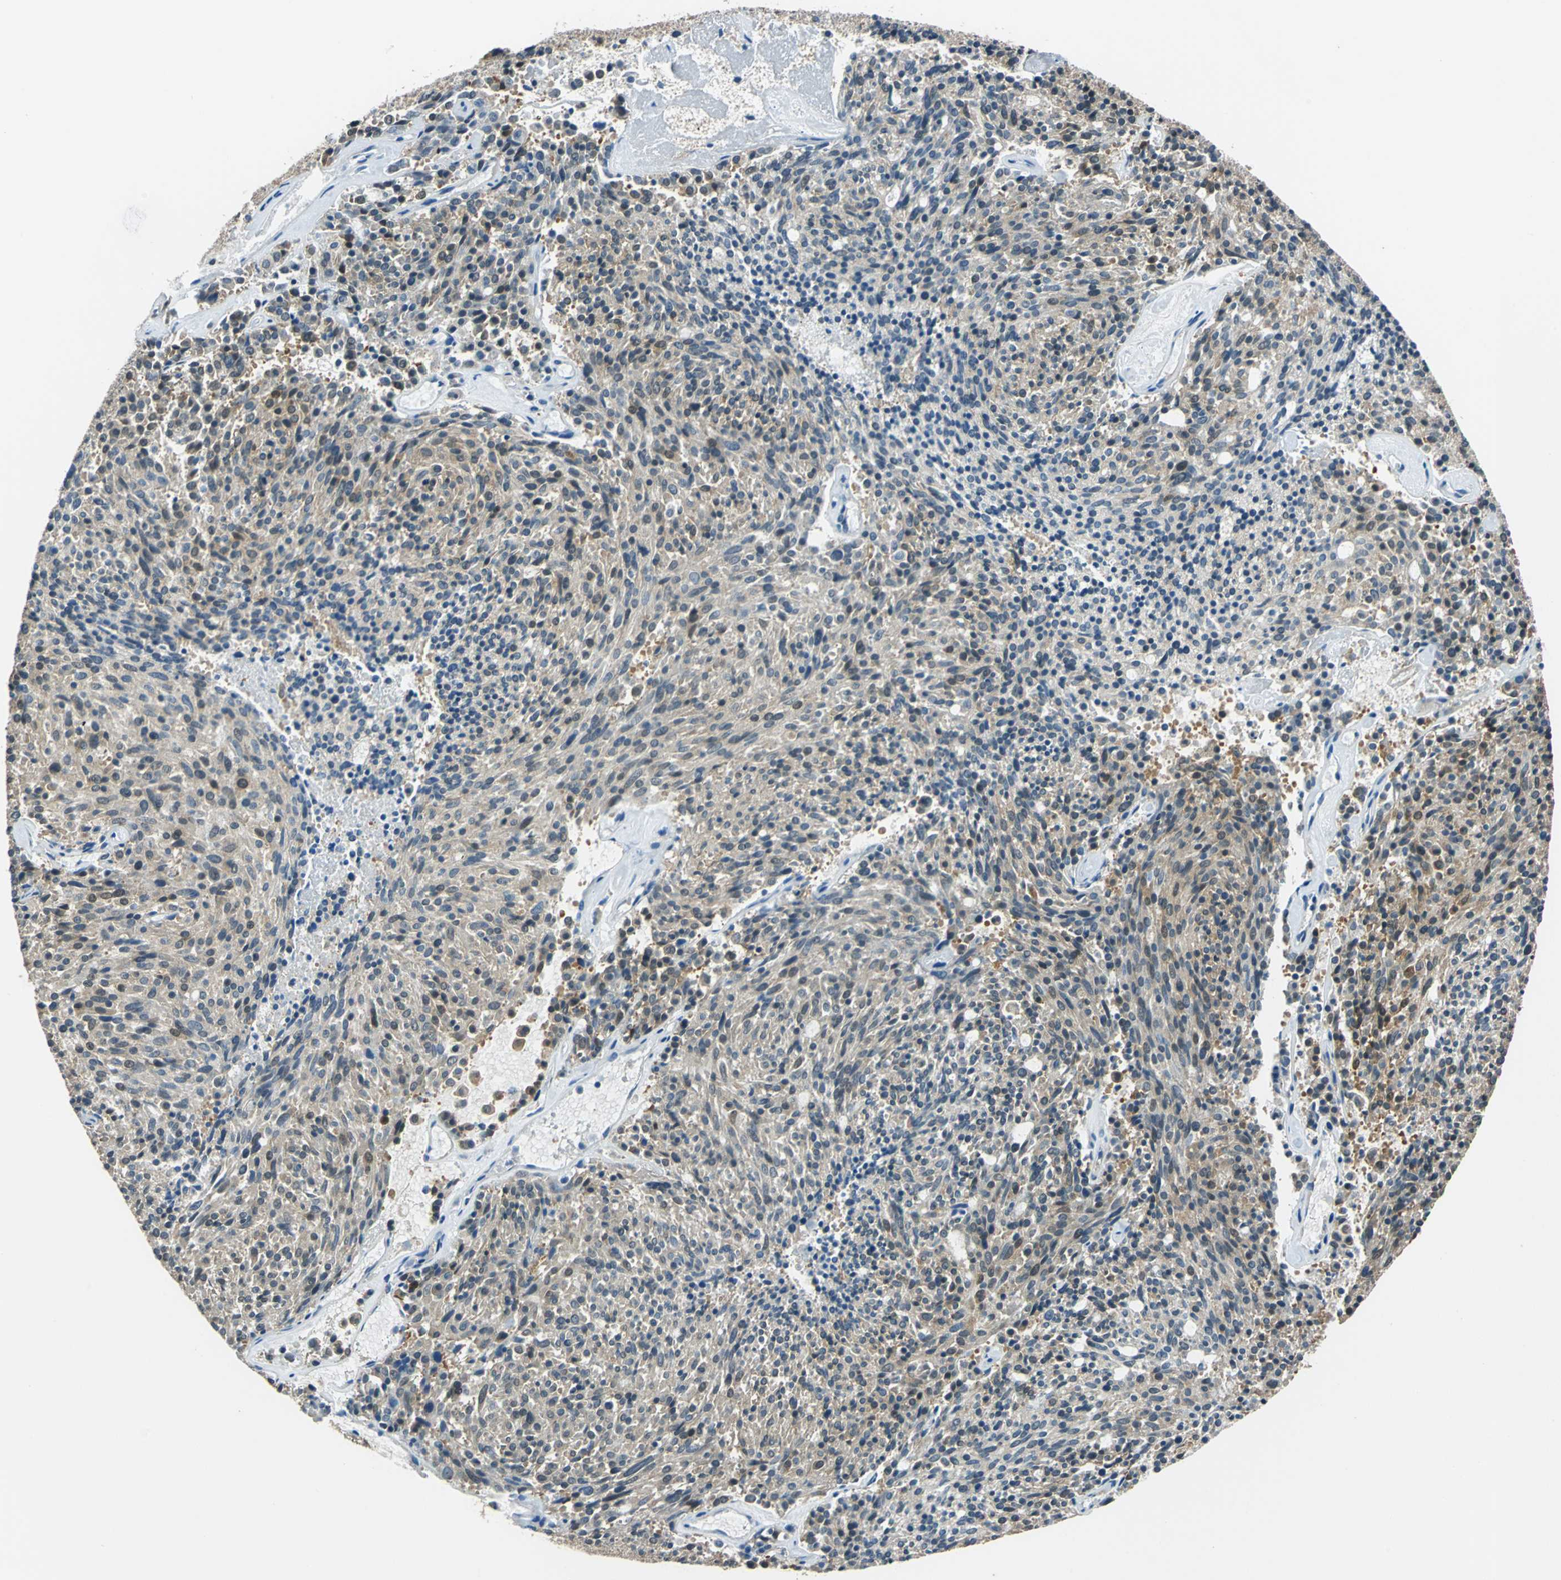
{"staining": {"intensity": "moderate", "quantity": ">75%", "location": "cytoplasmic/membranous,nuclear"}, "tissue": "carcinoid", "cell_type": "Tumor cells", "image_type": "cancer", "snomed": [{"axis": "morphology", "description": "Carcinoid, malignant, NOS"}, {"axis": "topography", "description": "Pancreas"}], "caption": "Immunohistochemical staining of human carcinoid demonstrates moderate cytoplasmic/membranous and nuclear protein expression in approximately >75% of tumor cells.", "gene": "FKBP4", "patient": {"sex": "female", "age": 54}}